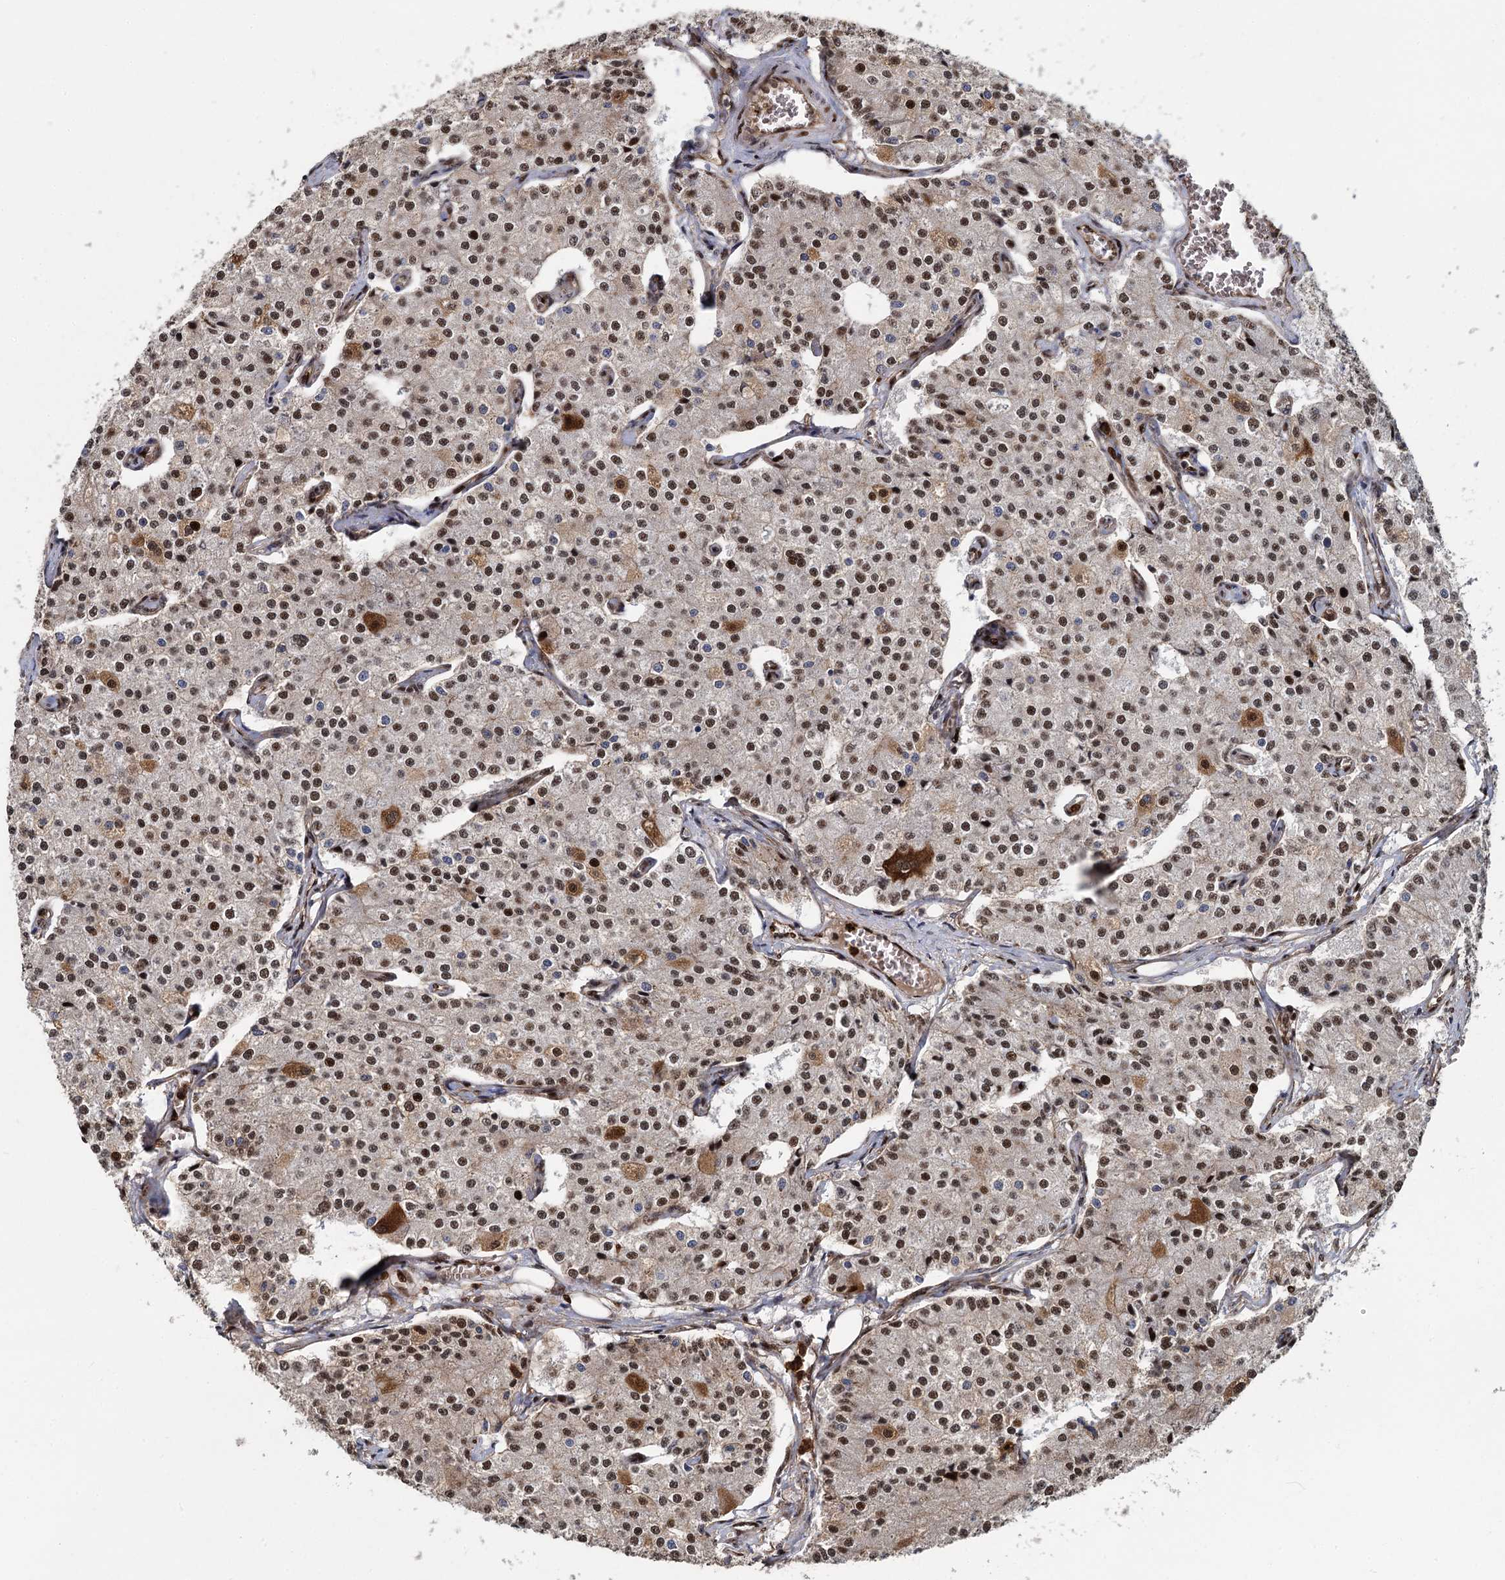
{"staining": {"intensity": "moderate", "quantity": ">75%", "location": "nuclear"}, "tissue": "carcinoid", "cell_type": "Tumor cells", "image_type": "cancer", "snomed": [{"axis": "morphology", "description": "Carcinoid, malignant, NOS"}, {"axis": "topography", "description": "Colon"}], "caption": "IHC of human carcinoid exhibits medium levels of moderate nuclear expression in approximately >75% of tumor cells.", "gene": "ANKRD49", "patient": {"sex": "female", "age": 52}}